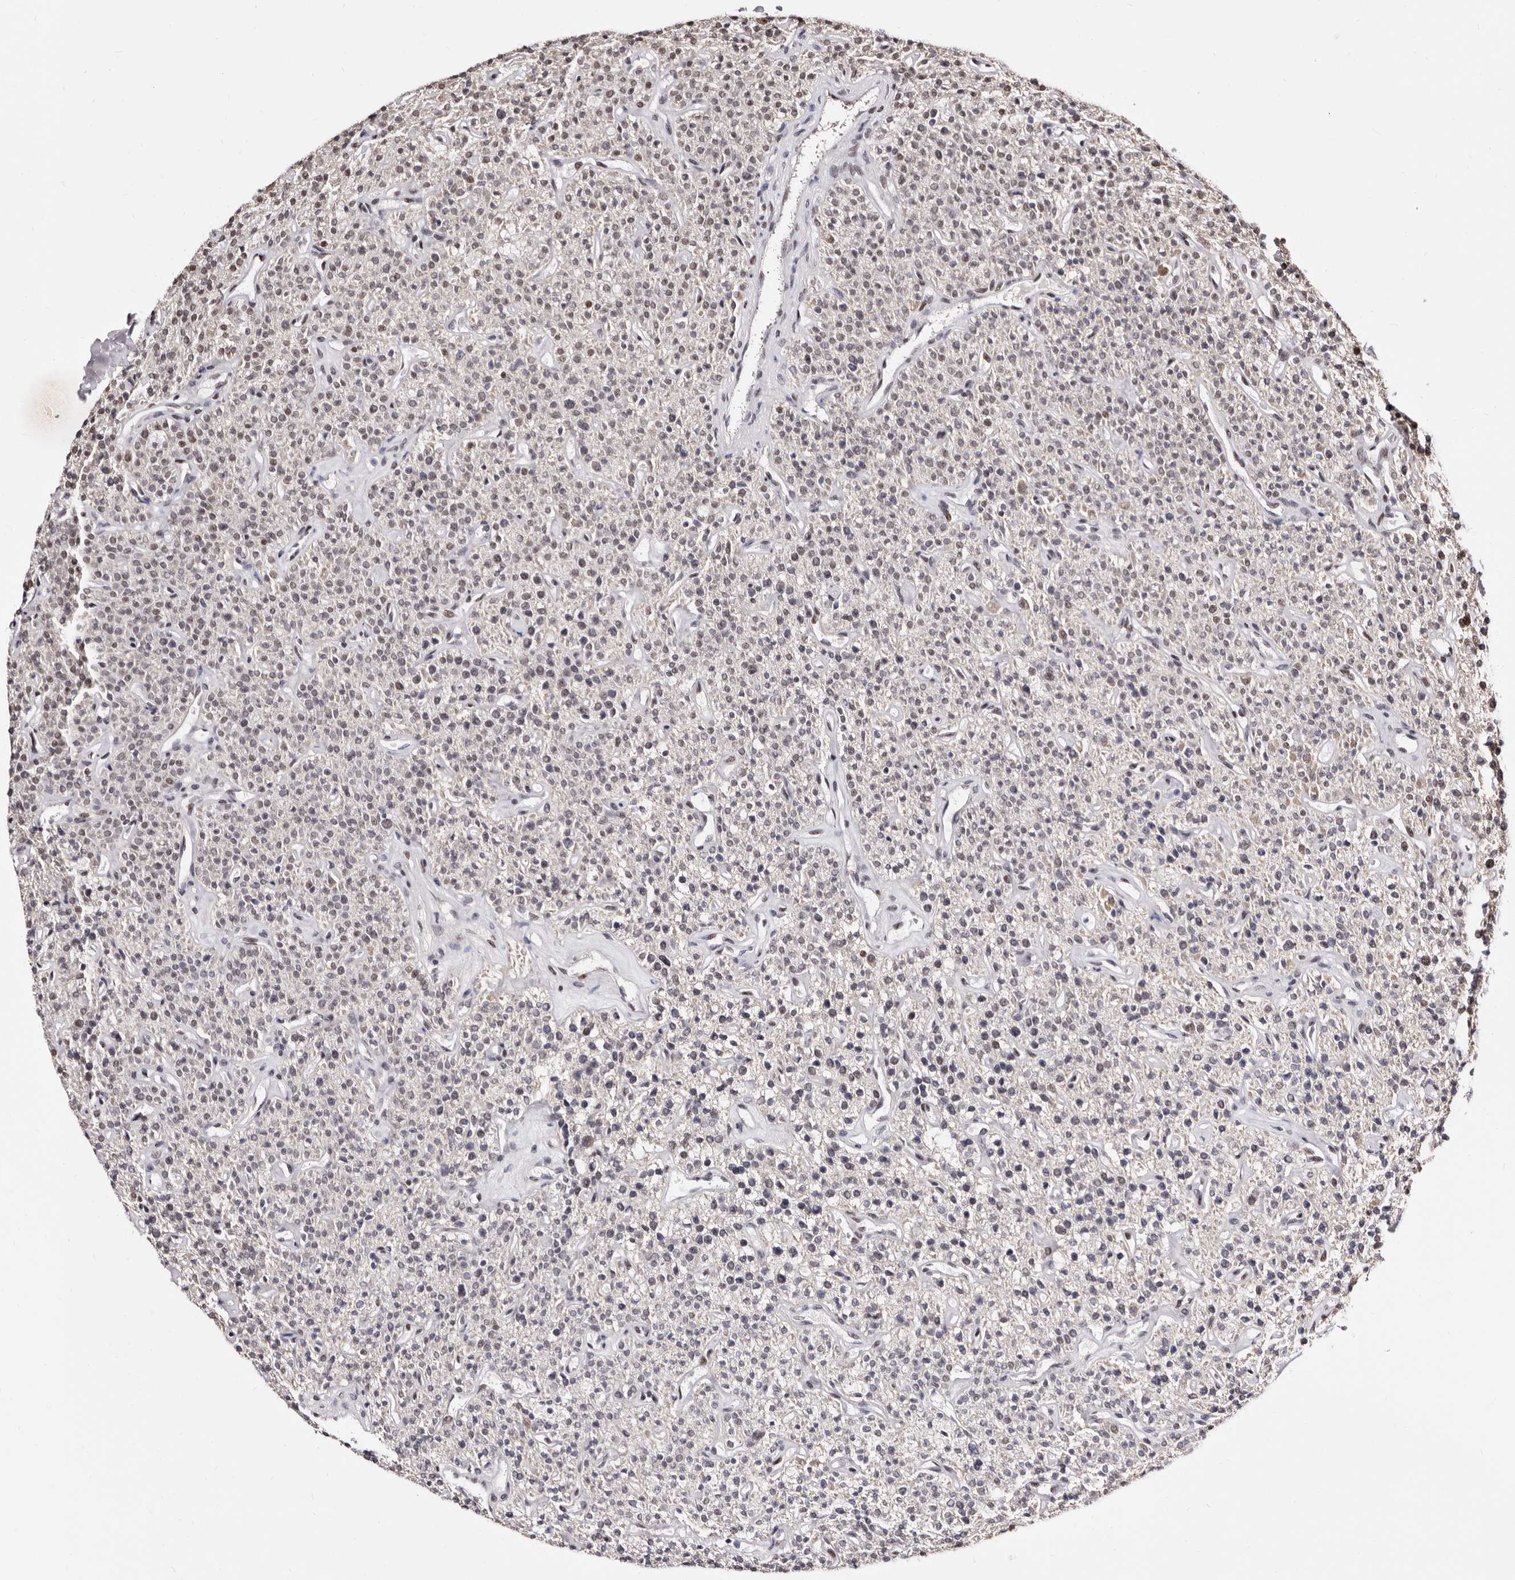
{"staining": {"intensity": "weak", "quantity": ">75%", "location": "nuclear"}, "tissue": "parathyroid gland", "cell_type": "Glandular cells", "image_type": "normal", "snomed": [{"axis": "morphology", "description": "Normal tissue, NOS"}, {"axis": "topography", "description": "Parathyroid gland"}], "caption": "Parathyroid gland stained for a protein (brown) demonstrates weak nuclear positive positivity in about >75% of glandular cells.", "gene": "ANAPC11", "patient": {"sex": "male", "age": 46}}